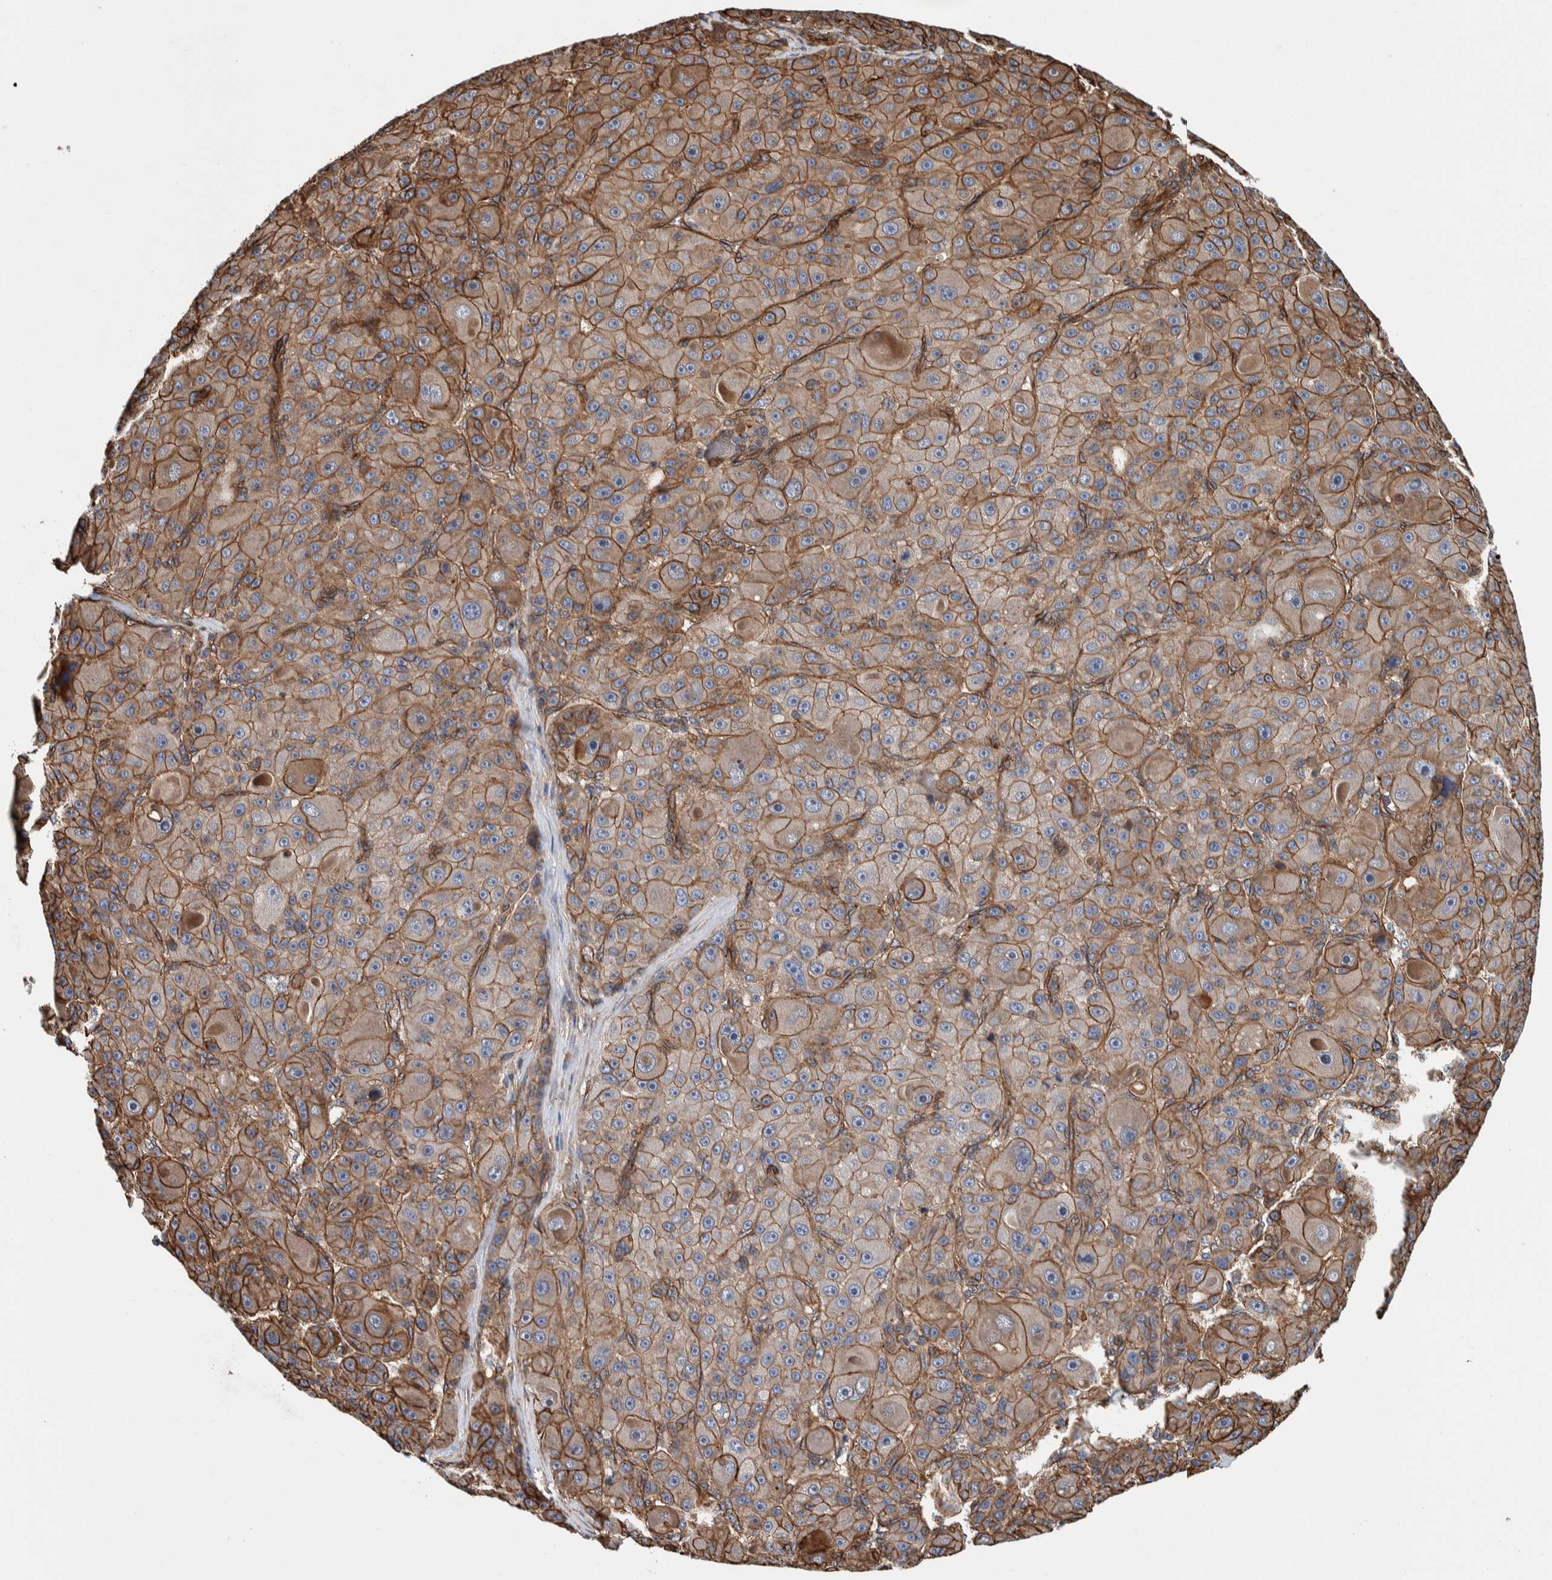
{"staining": {"intensity": "moderate", "quantity": ">75%", "location": "cytoplasmic/membranous"}, "tissue": "liver cancer", "cell_type": "Tumor cells", "image_type": "cancer", "snomed": [{"axis": "morphology", "description": "Carcinoma, Hepatocellular, NOS"}, {"axis": "topography", "description": "Liver"}], "caption": "Immunohistochemistry (IHC) (DAB) staining of human liver cancer reveals moderate cytoplasmic/membranous protein staining in approximately >75% of tumor cells. Immunohistochemistry stains the protein in brown and the nuclei are stained blue.", "gene": "PKD1L1", "patient": {"sex": "male", "age": 76}}